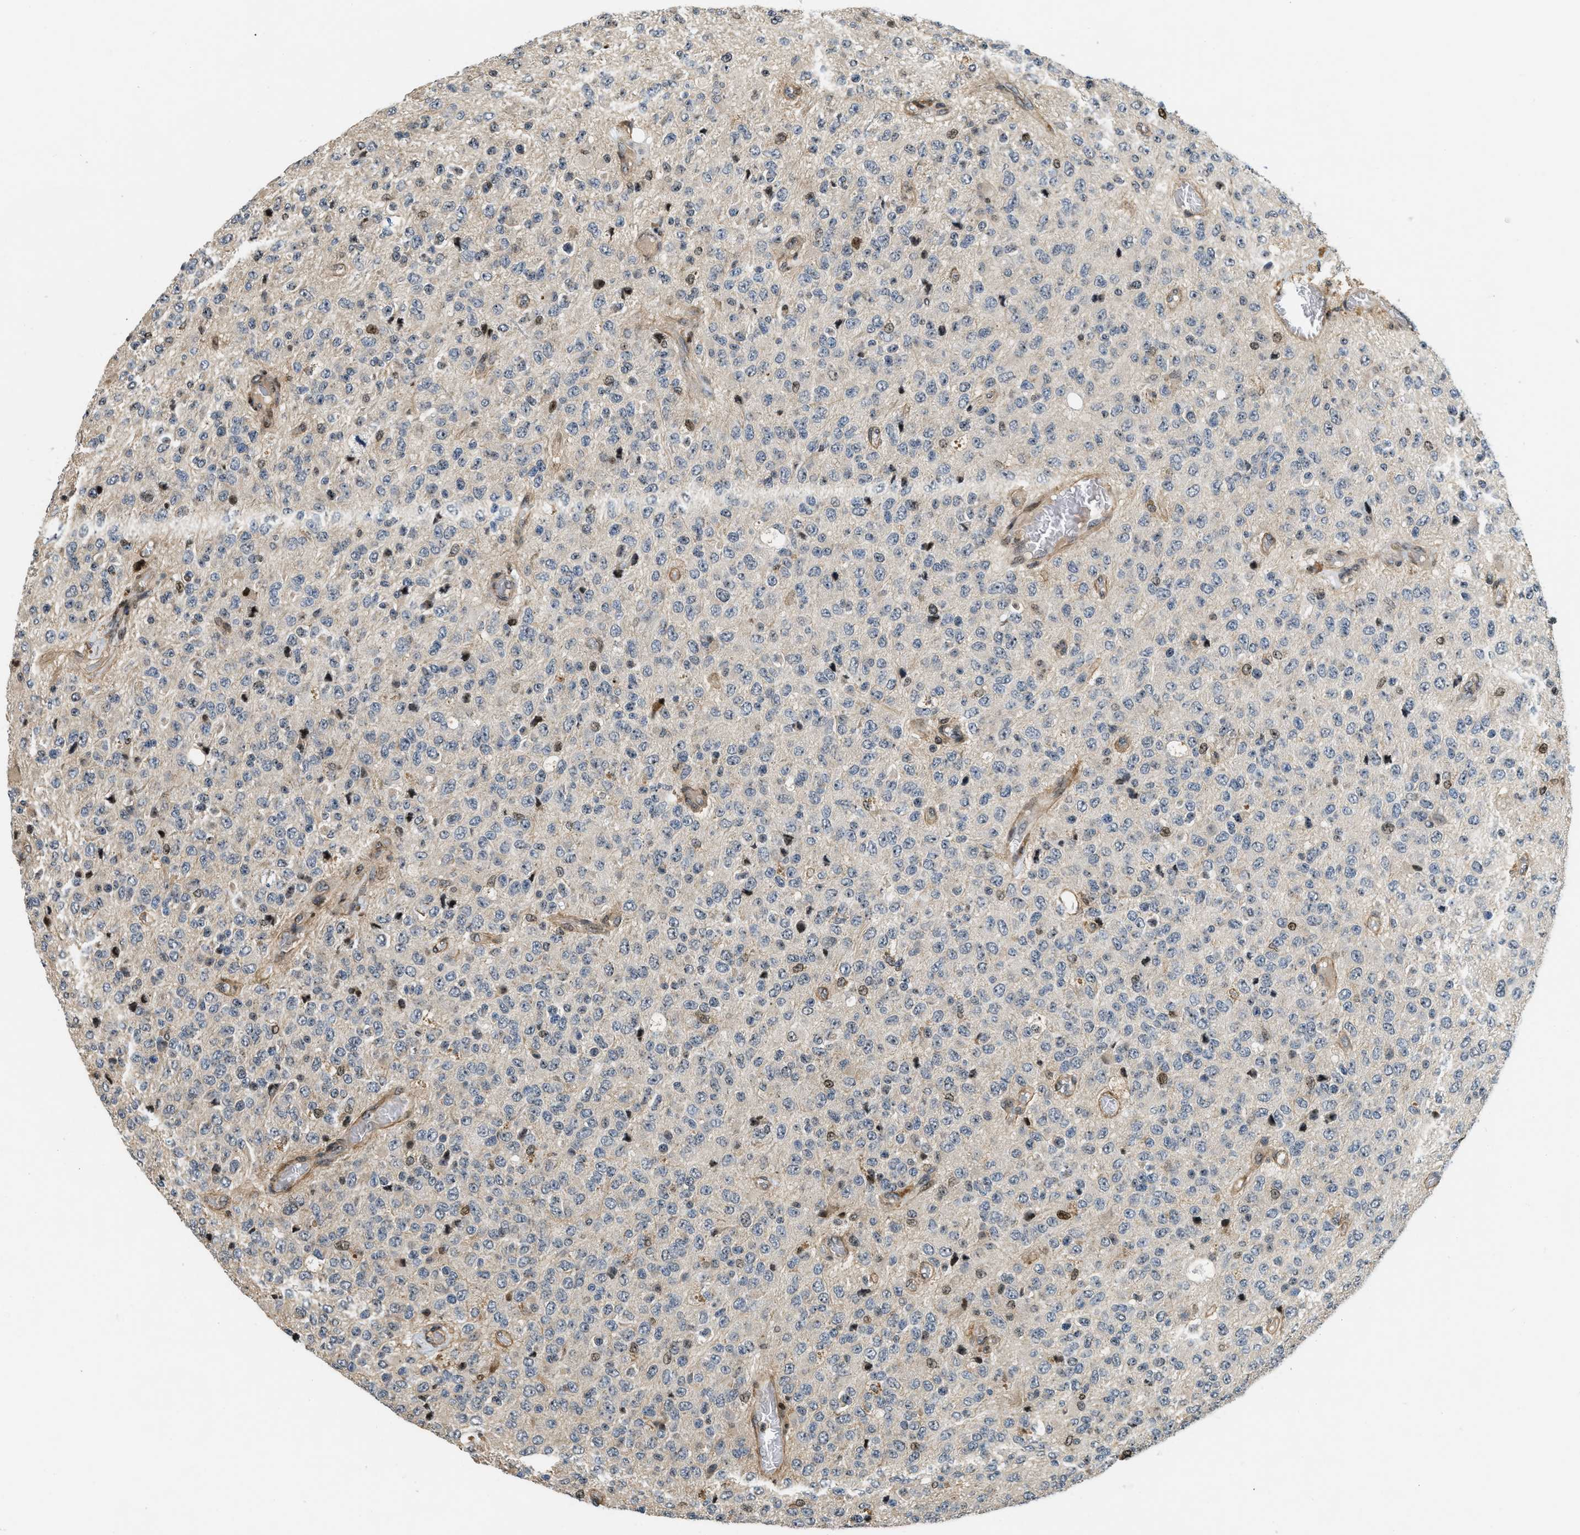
{"staining": {"intensity": "moderate", "quantity": "<25%", "location": "nuclear"}, "tissue": "glioma", "cell_type": "Tumor cells", "image_type": "cancer", "snomed": [{"axis": "morphology", "description": "Glioma, malignant, High grade"}, {"axis": "topography", "description": "pancreas cauda"}], "caption": "A low amount of moderate nuclear expression is appreciated in about <25% of tumor cells in high-grade glioma (malignant) tissue.", "gene": "LTA4H", "patient": {"sex": "male", "age": 60}}